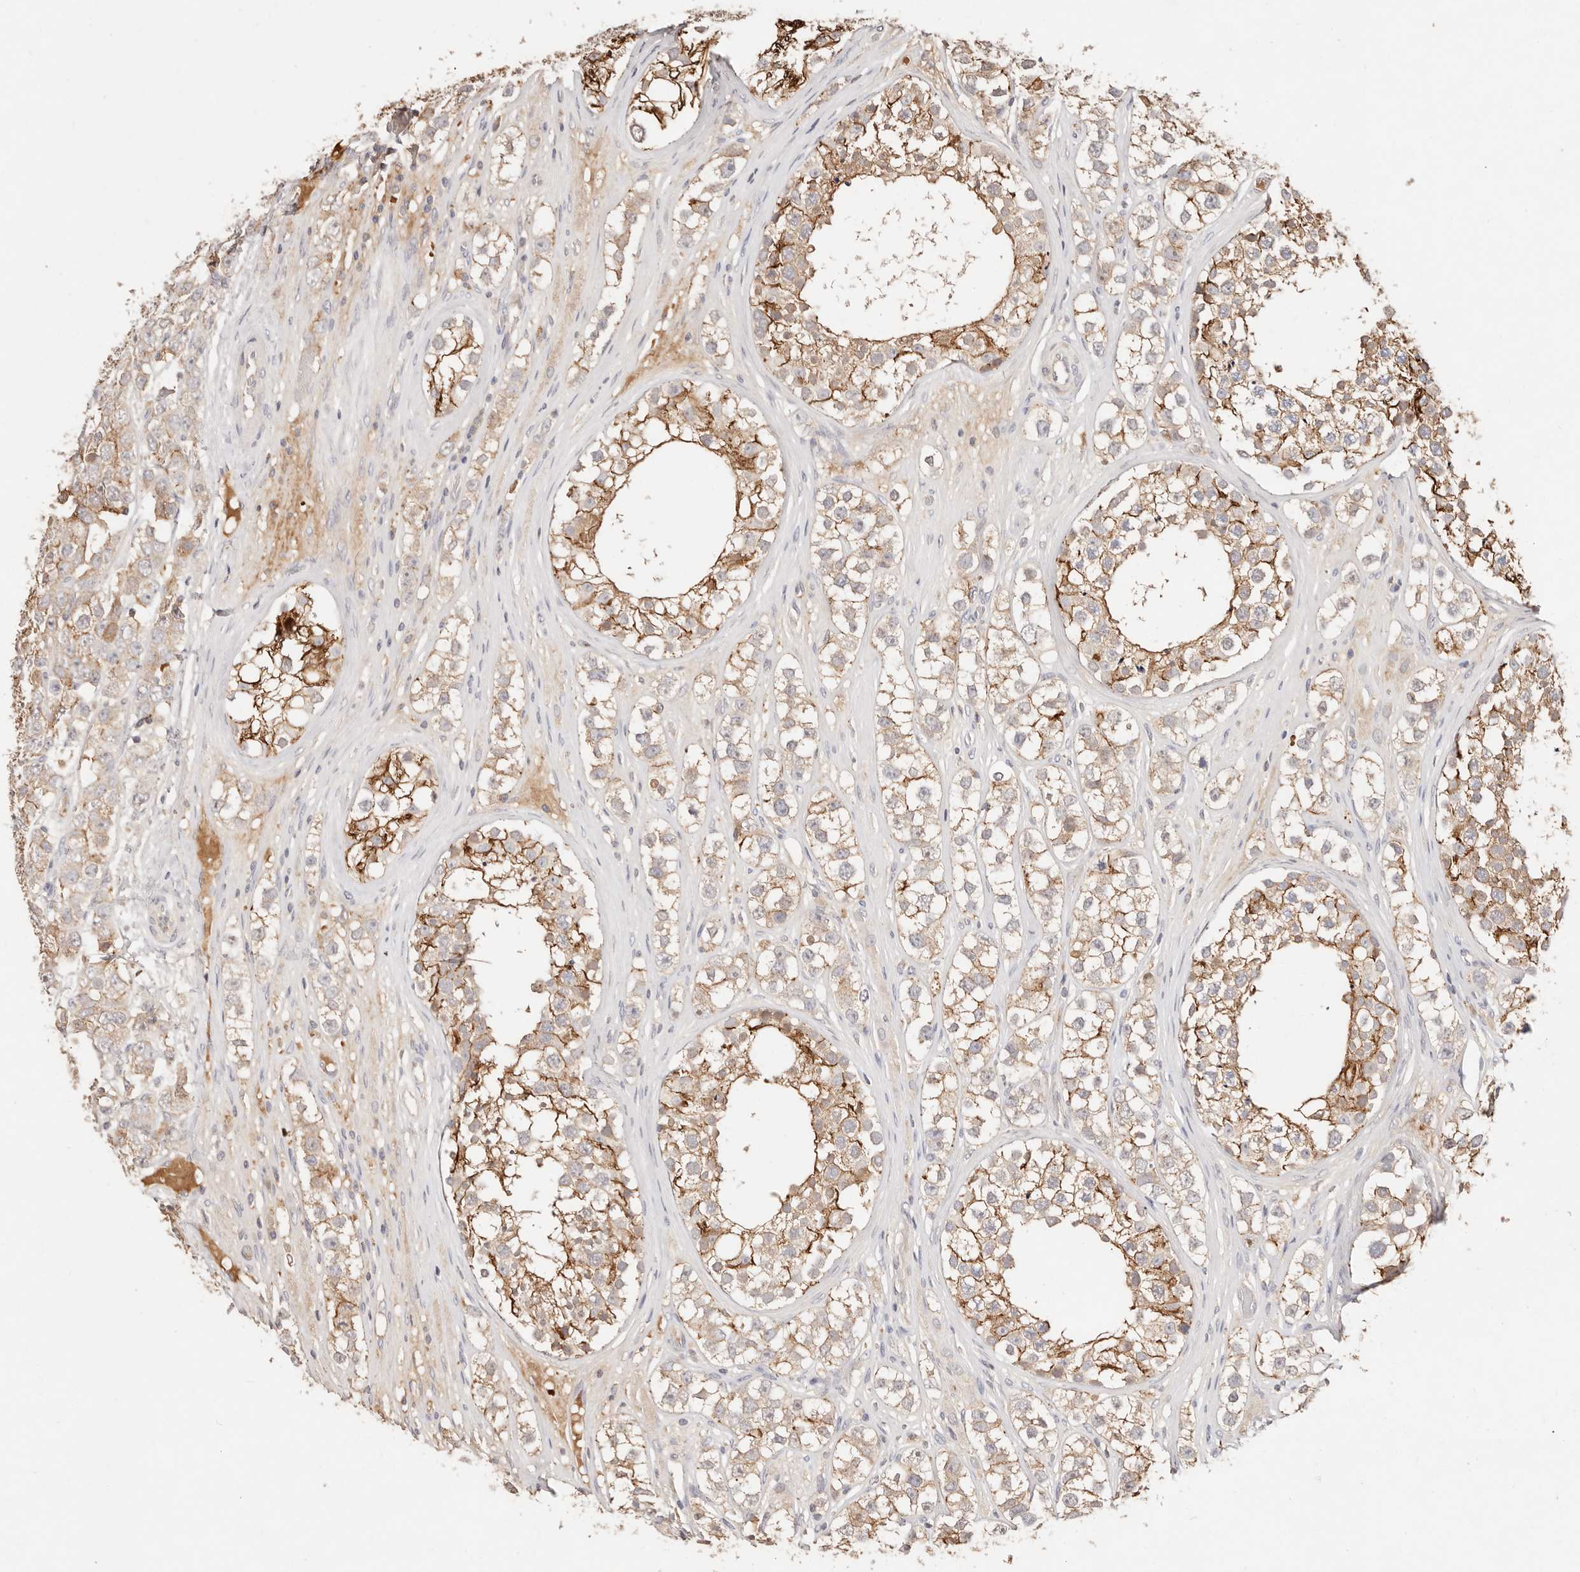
{"staining": {"intensity": "weak", "quantity": "<25%", "location": "cytoplasmic/membranous"}, "tissue": "testis cancer", "cell_type": "Tumor cells", "image_type": "cancer", "snomed": [{"axis": "morphology", "description": "Seminoma, NOS"}, {"axis": "topography", "description": "Testis"}], "caption": "Tumor cells show no significant positivity in seminoma (testis).", "gene": "CXADR", "patient": {"sex": "male", "age": 28}}